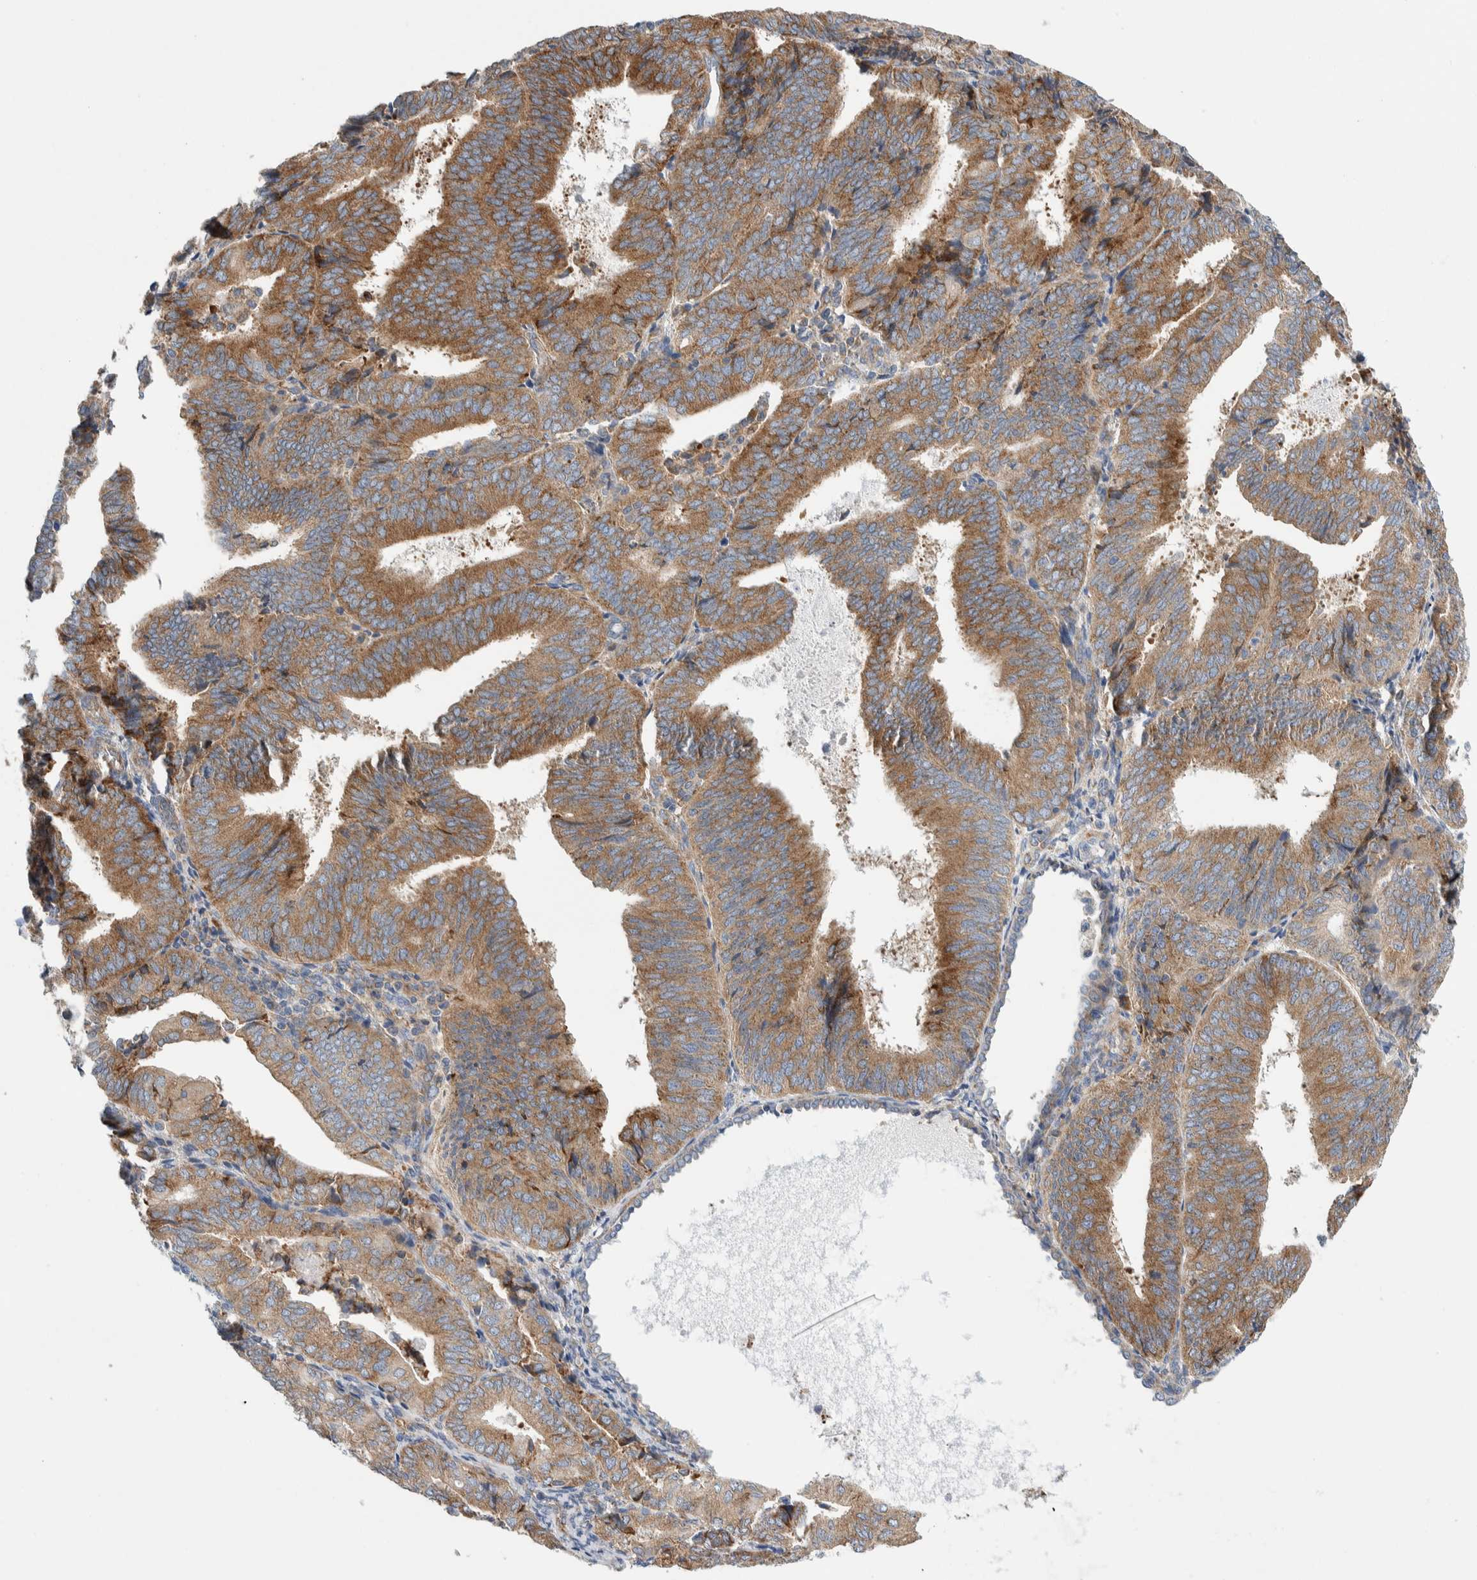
{"staining": {"intensity": "moderate", "quantity": ">75%", "location": "cytoplasmic/membranous"}, "tissue": "endometrial cancer", "cell_type": "Tumor cells", "image_type": "cancer", "snomed": [{"axis": "morphology", "description": "Adenocarcinoma, NOS"}, {"axis": "topography", "description": "Endometrium"}], "caption": "Adenocarcinoma (endometrial) stained with a brown dye shows moderate cytoplasmic/membranous positive positivity in approximately >75% of tumor cells.", "gene": "RACK1", "patient": {"sex": "female", "age": 81}}